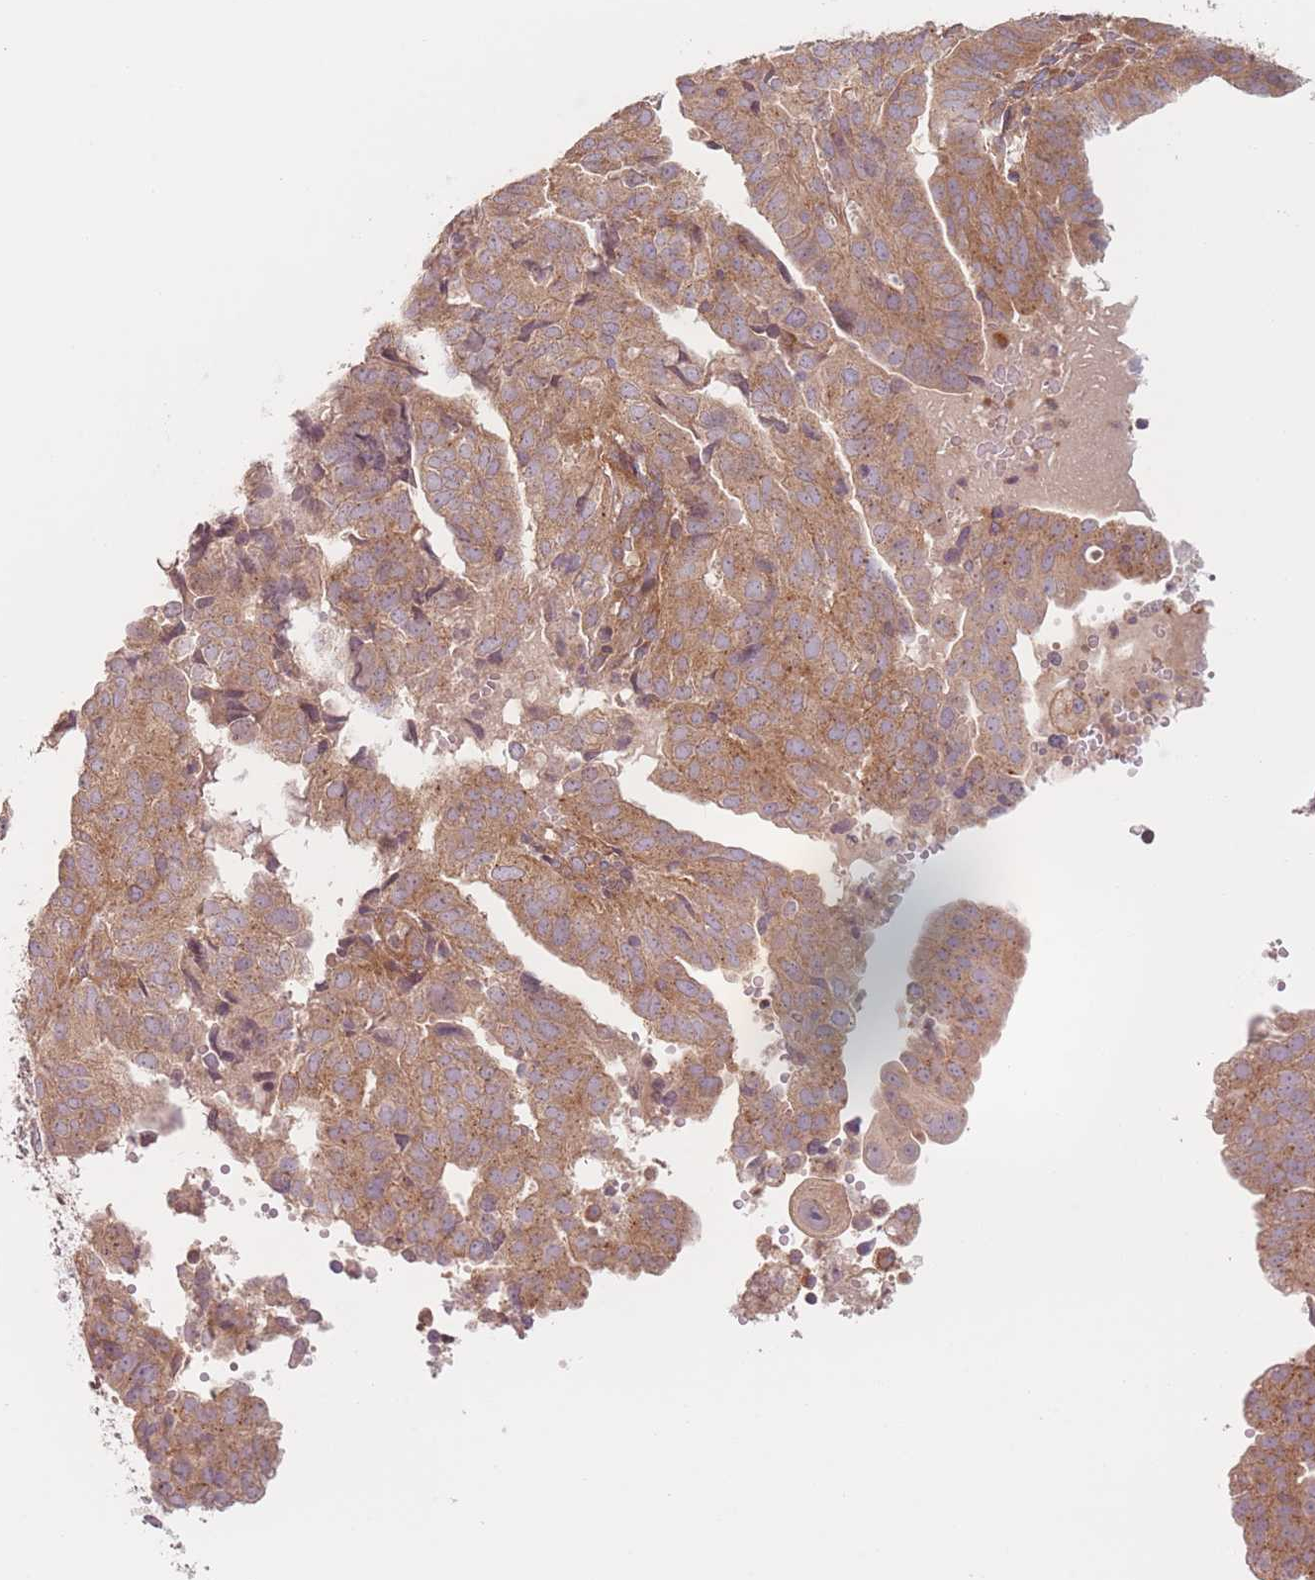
{"staining": {"intensity": "moderate", "quantity": ">75%", "location": "cytoplasmic/membranous"}, "tissue": "endometrial cancer", "cell_type": "Tumor cells", "image_type": "cancer", "snomed": [{"axis": "morphology", "description": "Adenocarcinoma, NOS"}, {"axis": "topography", "description": "Uterus"}], "caption": "Immunohistochemical staining of human endometrial cancer (adenocarcinoma) reveals moderate cytoplasmic/membranous protein staining in approximately >75% of tumor cells.", "gene": "WASHC2A", "patient": {"sex": "female", "age": 77}}